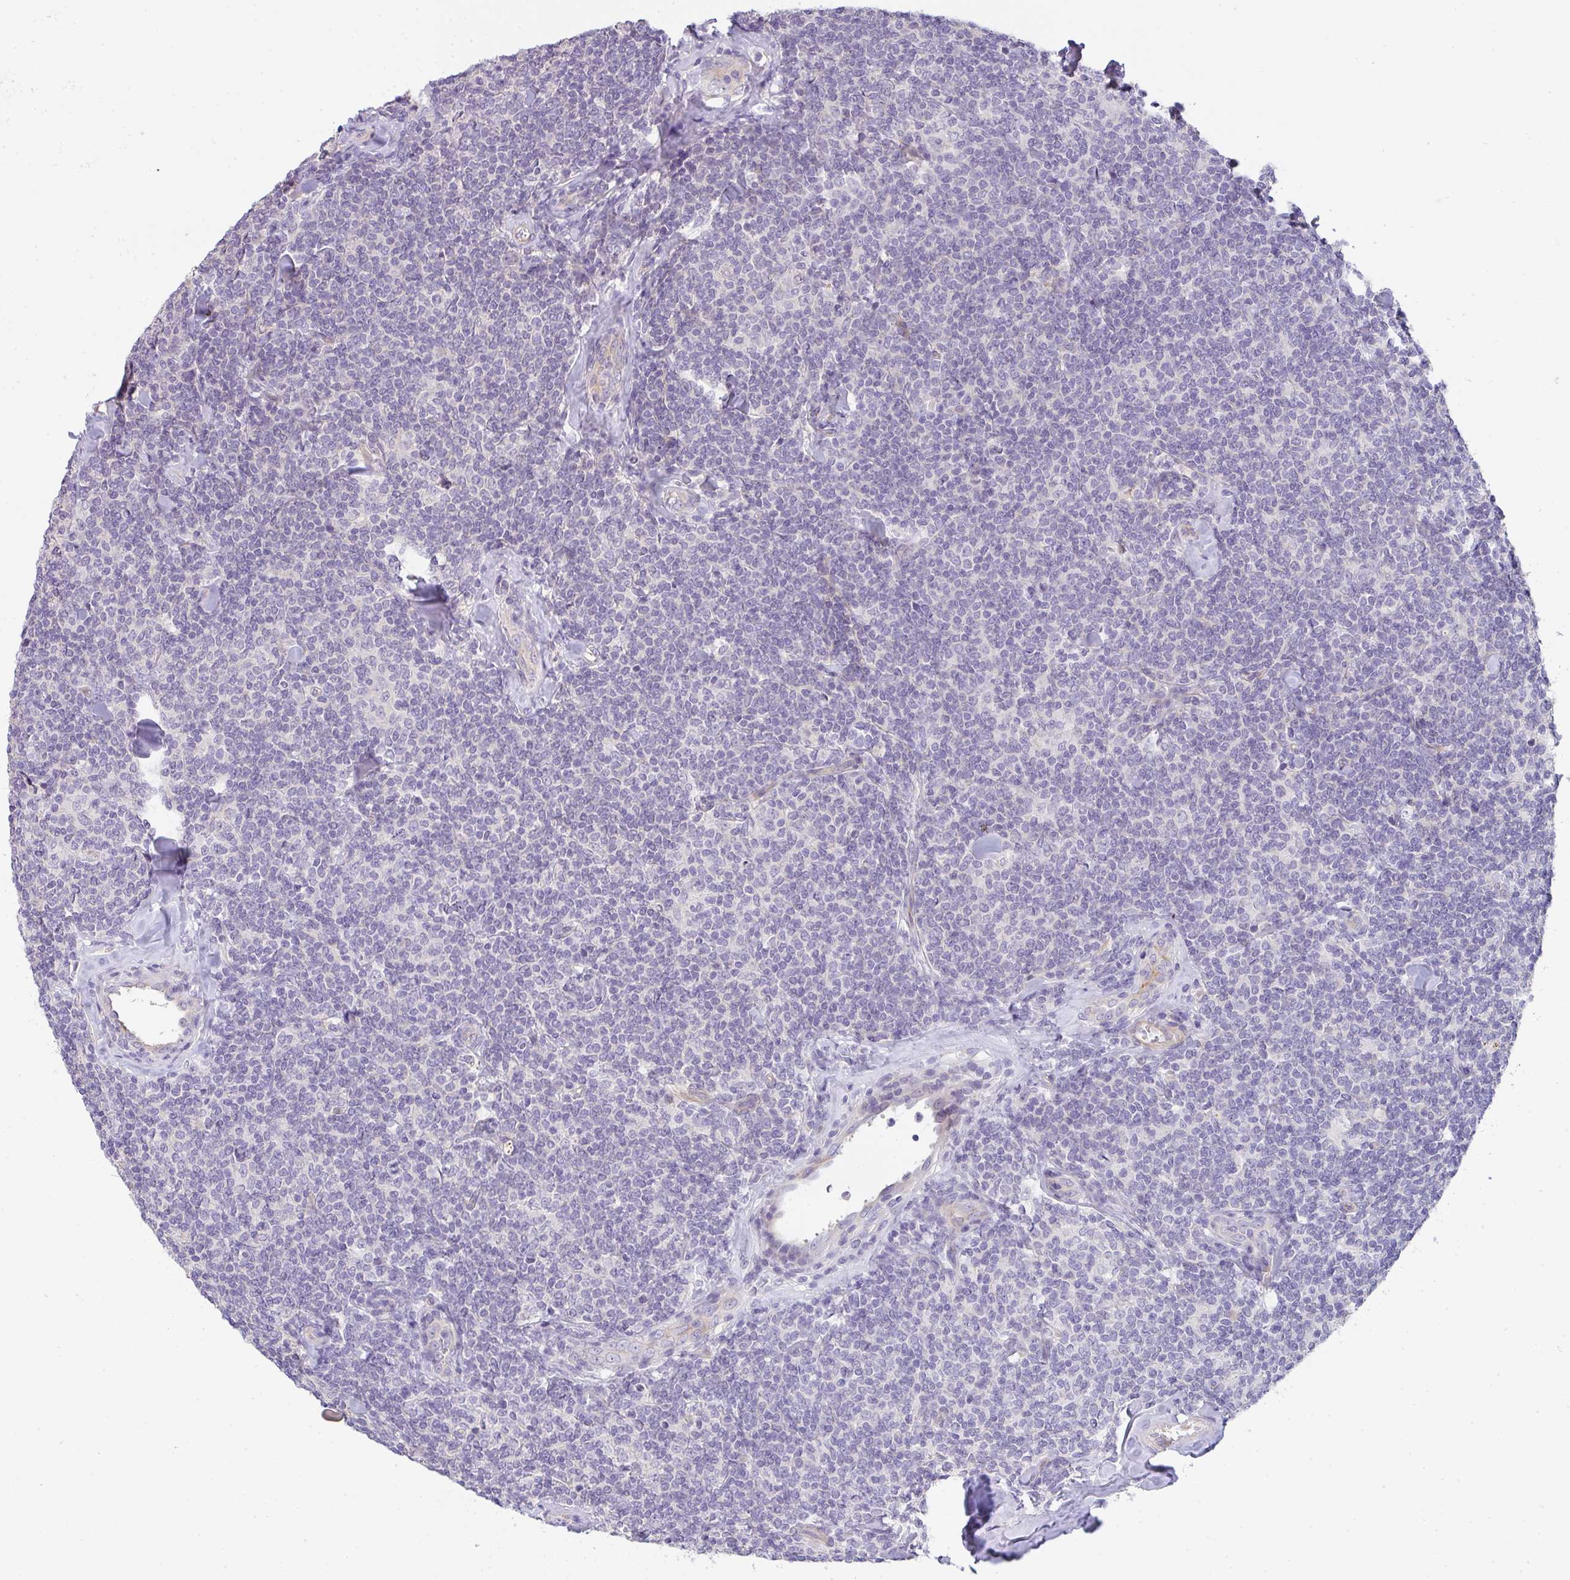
{"staining": {"intensity": "negative", "quantity": "none", "location": "none"}, "tissue": "lymphoma", "cell_type": "Tumor cells", "image_type": "cancer", "snomed": [{"axis": "morphology", "description": "Malignant lymphoma, non-Hodgkin's type, Low grade"}, {"axis": "topography", "description": "Lymph node"}], "caption": "This is a micrograph of immunohistochemistry (IHC) staining of lymphoma, which shows no staining in tumor cells.", "gene": "FILIP1", "patient": {"sex": "female", "age": 56}}